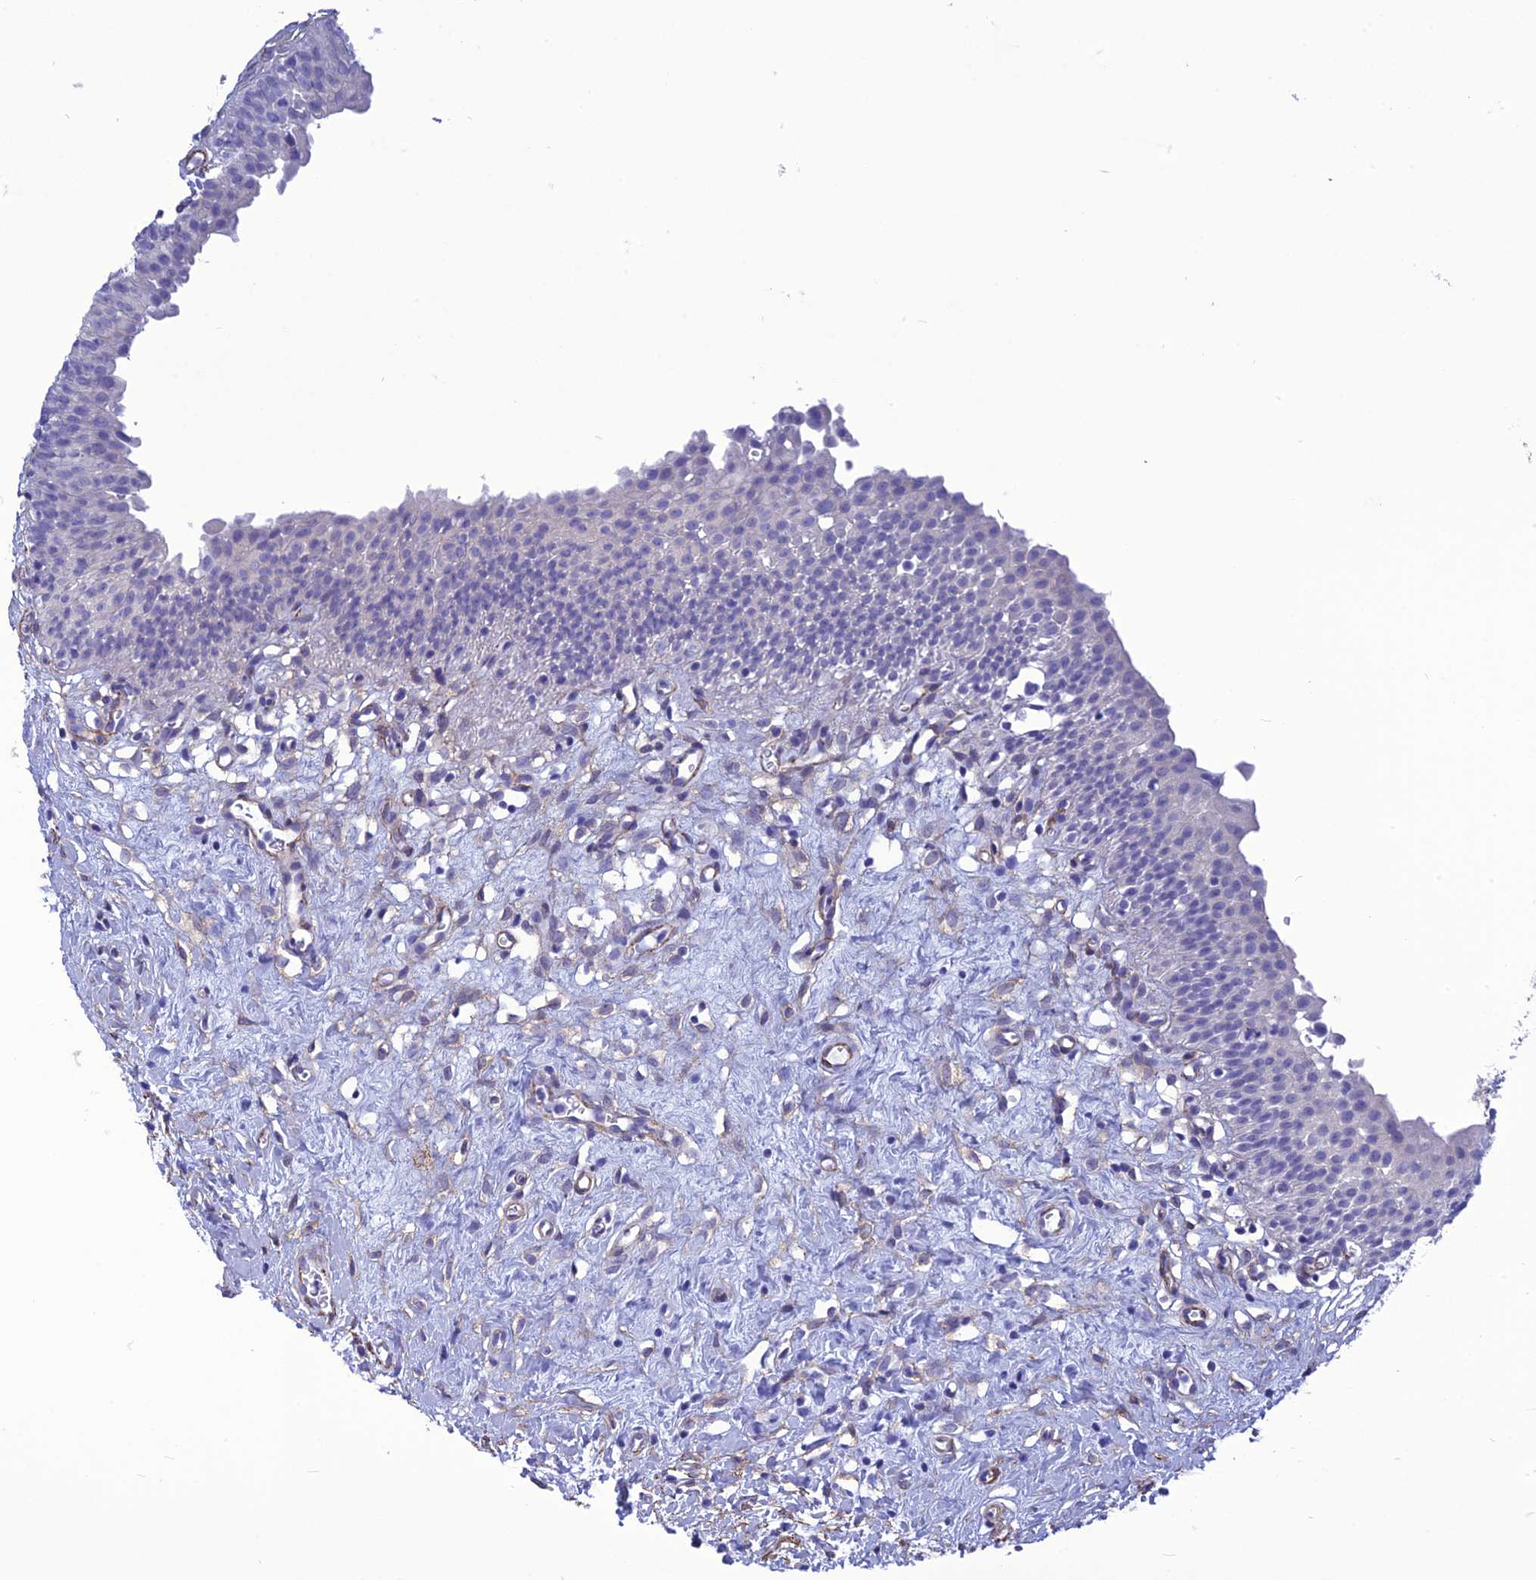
{"staining": {"intensity": "negative", "quantity": "none", "location": "none"}, "tissue": "urinary bladder", "cell_type": "Urothelial cells", "image_type": "normal", "snomed": [{"axis": "morphology", "description": "Normal tissue, NOS"}, {"axis": "topography", "description": "Urinary bladder"}], "caption": "This is an IHC micrograph of unremarkable human urinary bladder. There is no positivity in urothelial cells.", "gene": "NKD1", "patient": {"sex": "male", "age": 51}}